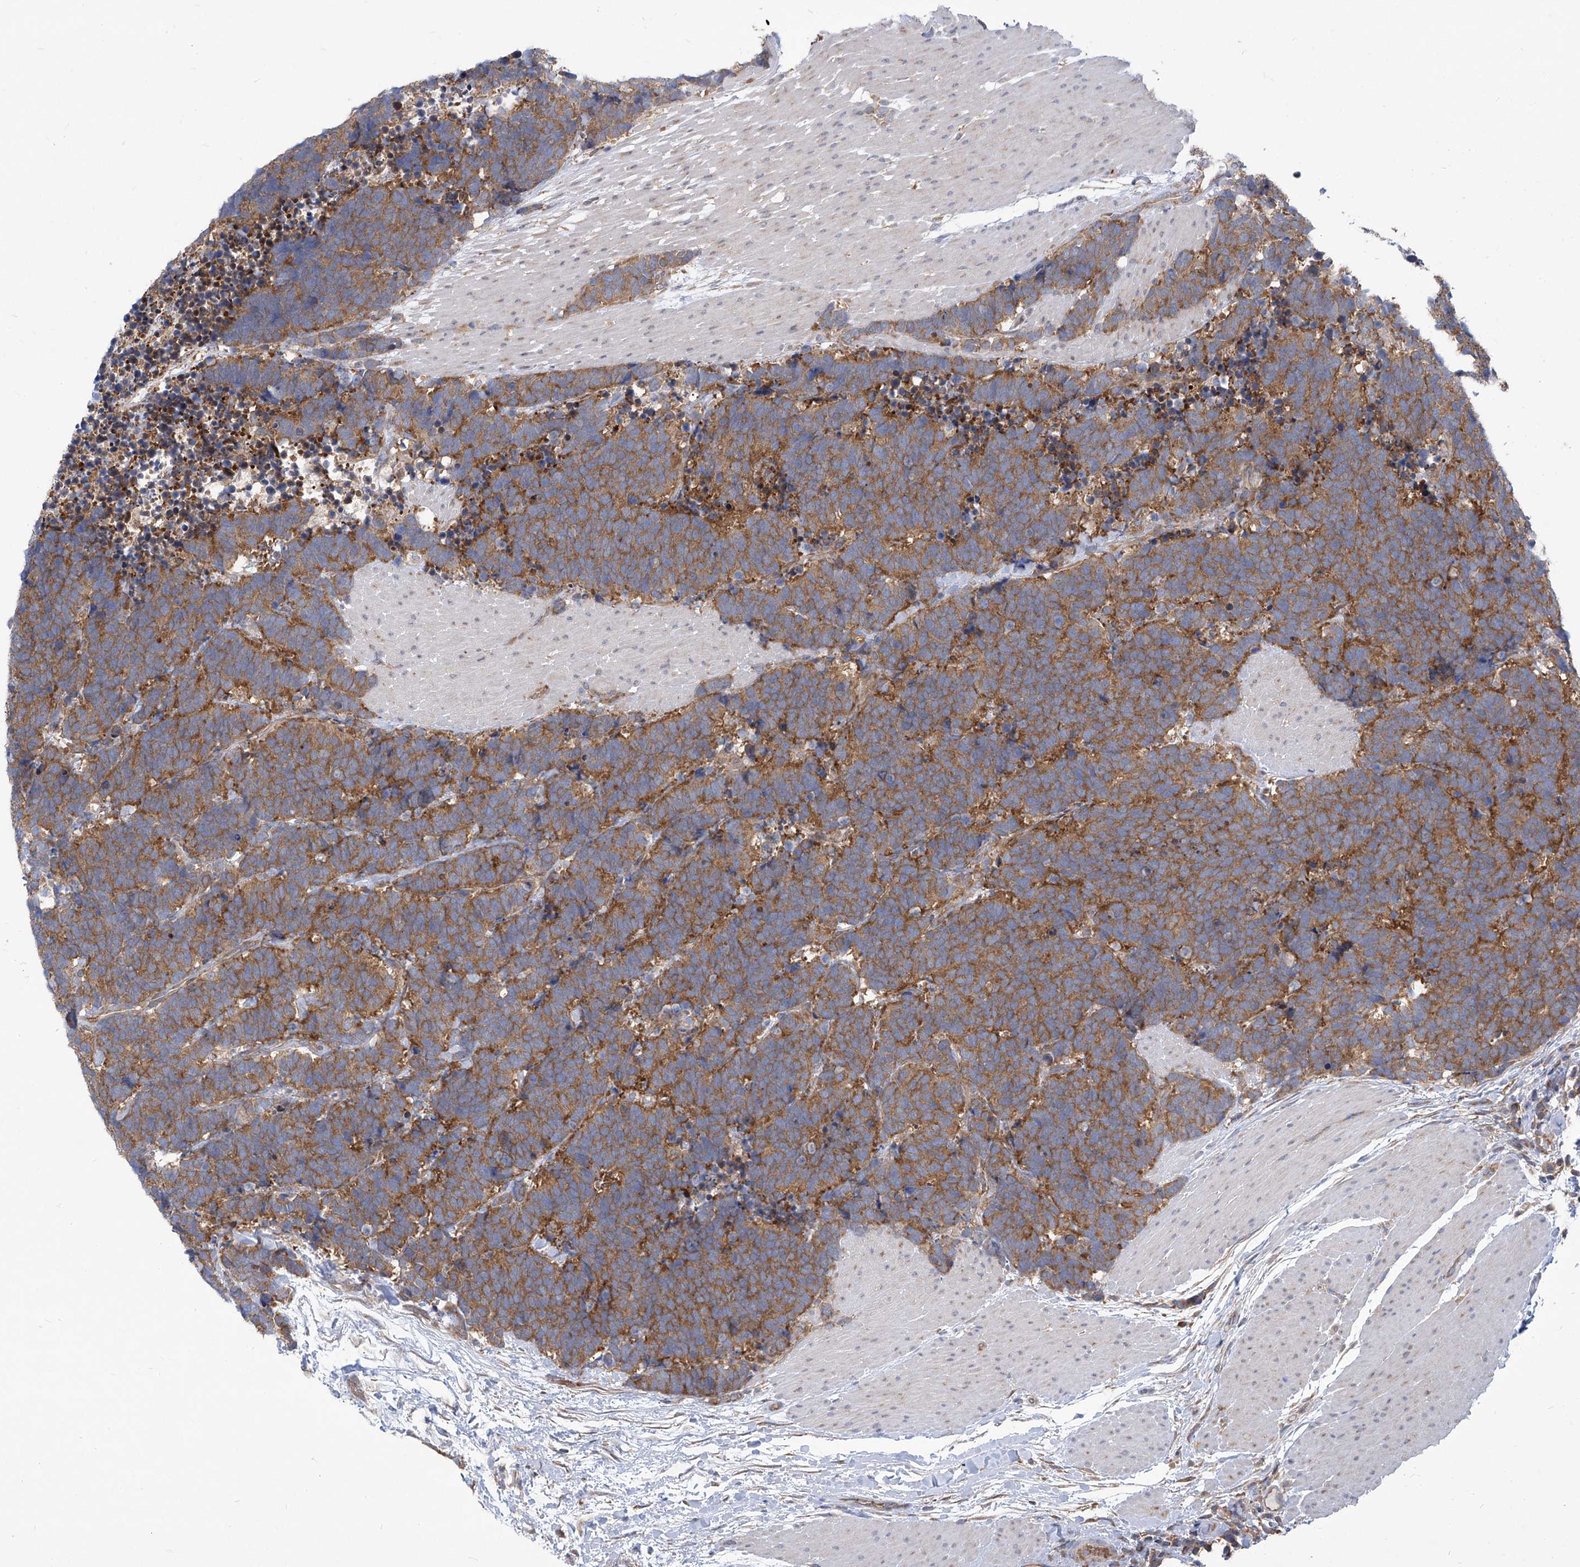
{"staining": {"intensity": "moderate", "quantity": ">75%", "location": "cytoplasmic/membranous"}, "tissue": "carcinoid", "cell_type": "Tumor cells", "image_type": "cancer", "snomed": [{"axis": "morphology", "description": "Carcinoma, NOS"}, {"axis": "morphology", "description": "Carcinoid, malignant, NOS"}, {"axis": "topography", "description": "Urinary bladder"}], "caption": "Immunohistochemical staining of carcinoid demonstrates medium levels of moderate cytoplasmic/membranous positivity in approximately >75% of tumor cells. (Stains: DAB (3,3'-diaminobenzidine) in brown, nuclei in blue, Microscopy: brightfield microscopy at high magnification).", "gene": "EIF3M", "patient": {"sex": "male", "age": 57}}